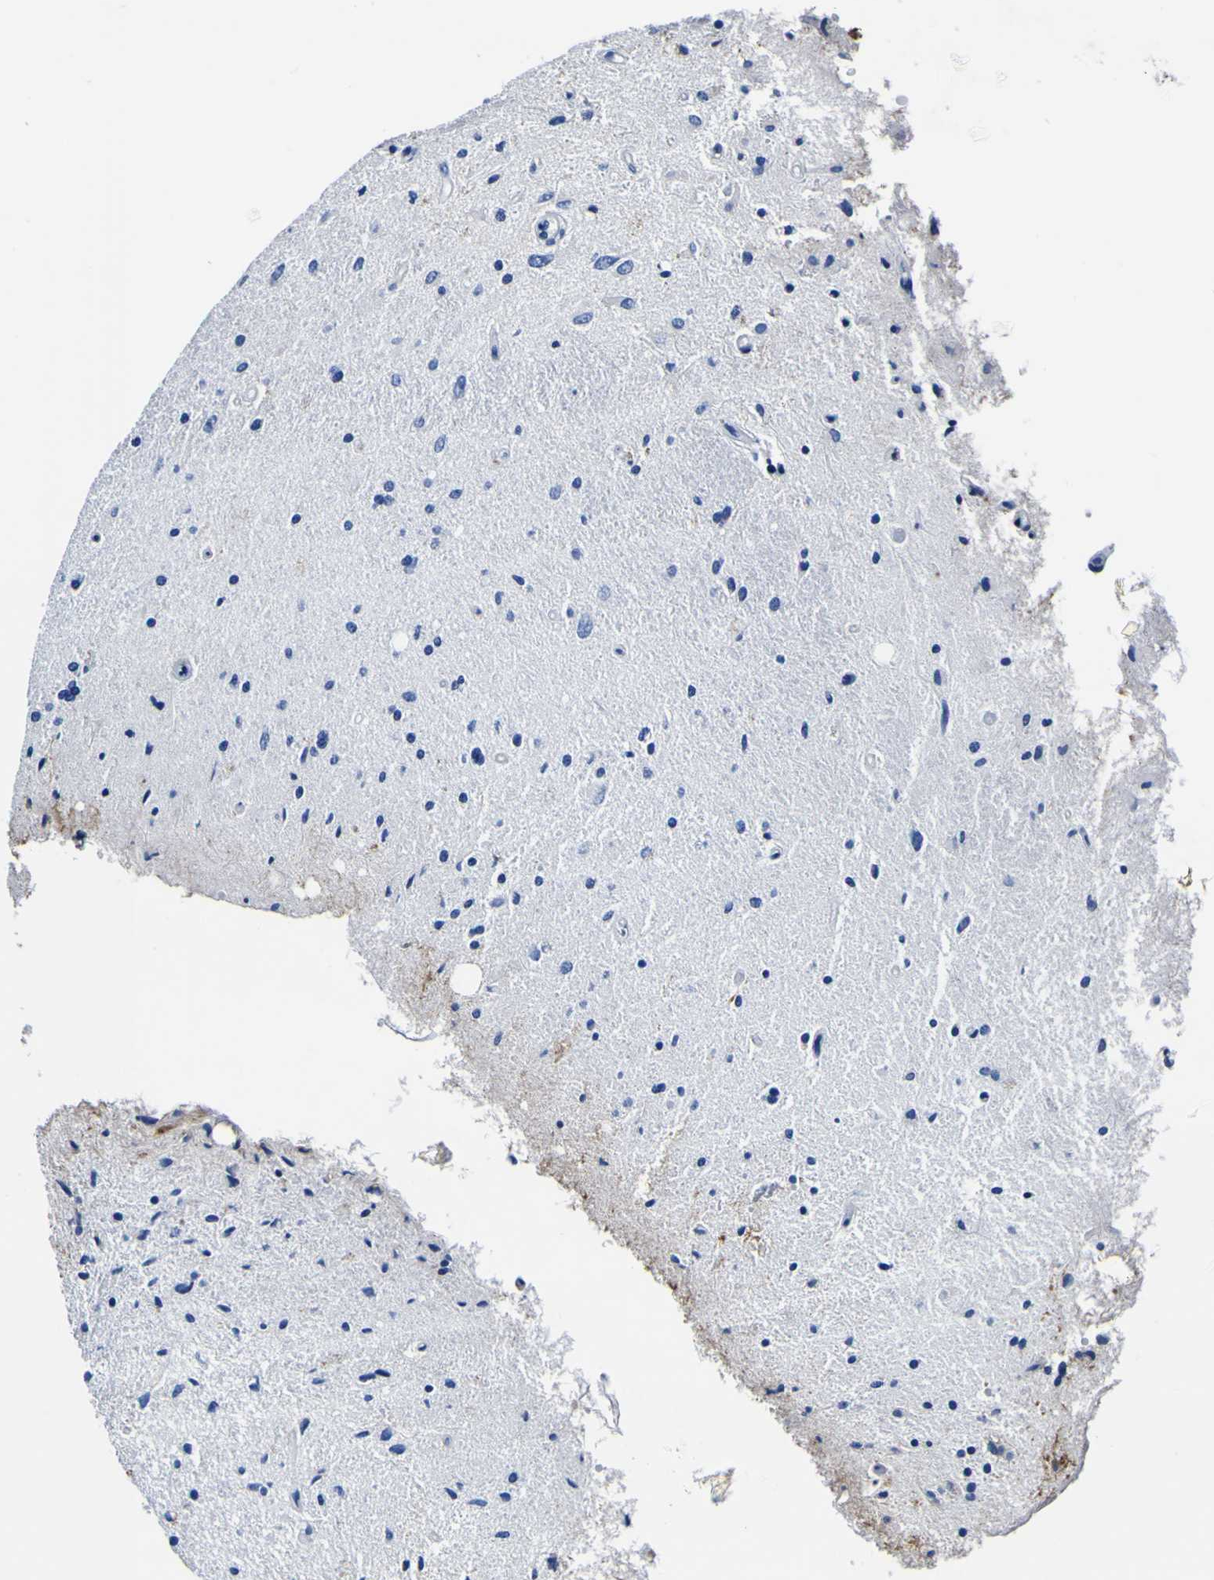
{"staining": {"intensity": "negative", "quantity": "none", "location": "none"}, "tissue": "glioma", "cell_type": "Tumor cells", "image_type": "cancer", "snomed": [{"axis": "morphology", "description": "Glioma, malignant, Low grade"}, {"axis": "topography", "description": "Brain"}], "caption": "The photomicrograph shows no significant positivity in tumor cells of glioma.", "gene": "PXDN", "patient": {"sex": "male", "age": 77}}